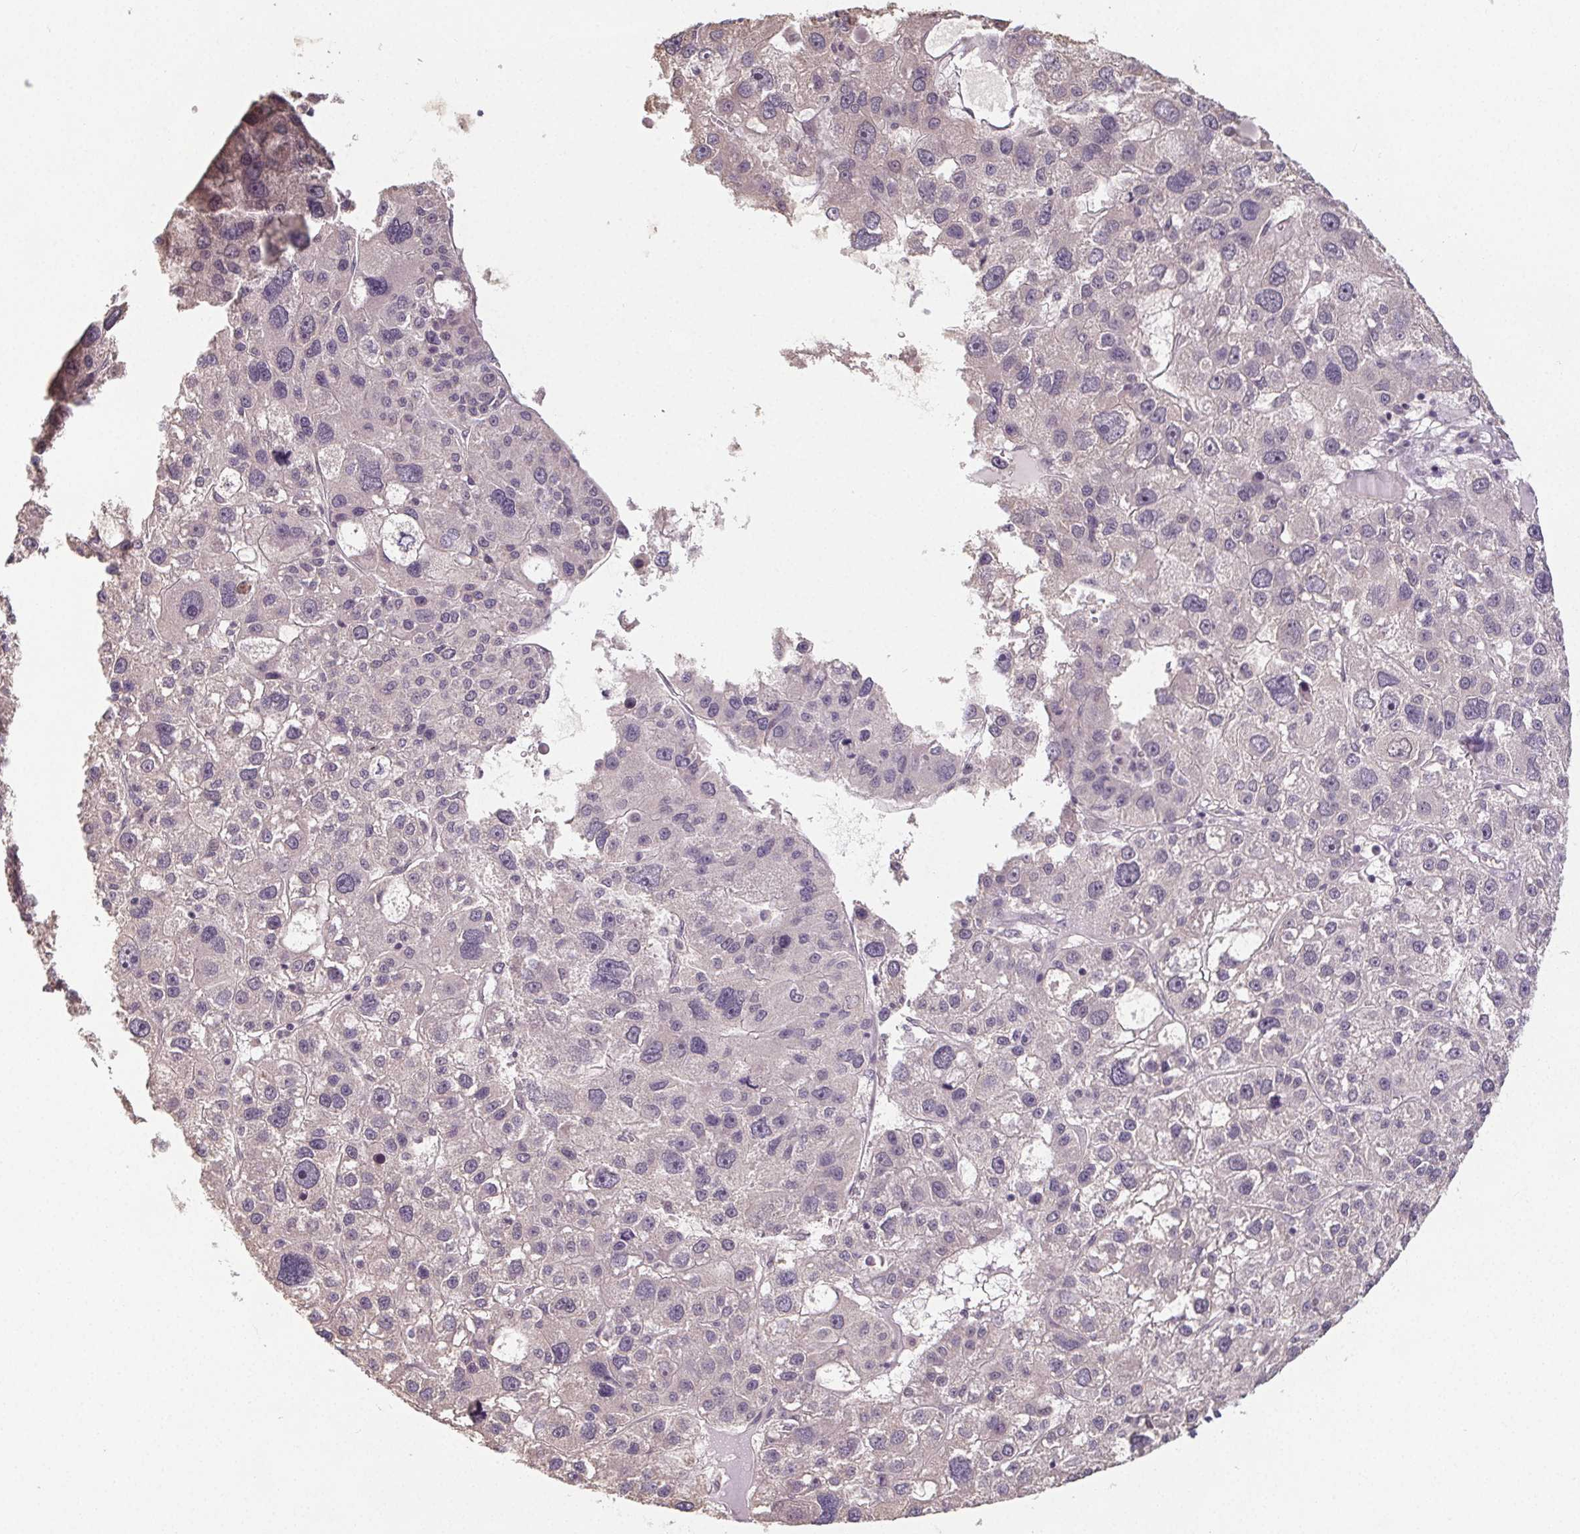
{"staining": {"intensity": "negative", "quantity": "none", "location": "none"}, "tissue": "liver cancer", "cell_type": "Tumor cells", "image_type": "cancer", "snomed": [{"axis": "morphology", "description": "Carcinoma, Hepatocellular, NOS"}, {"axis": "topography", "description": "Liver"}], "caption": "Immunohistochemistry micrograph of neoplastic tissue: liver hepatocellular carcinoma stained with DAB exhibits no significant protein expression in tumor cells.", "gene": "SLC26A2", "patient": {"sex": "male", "age": 73}}